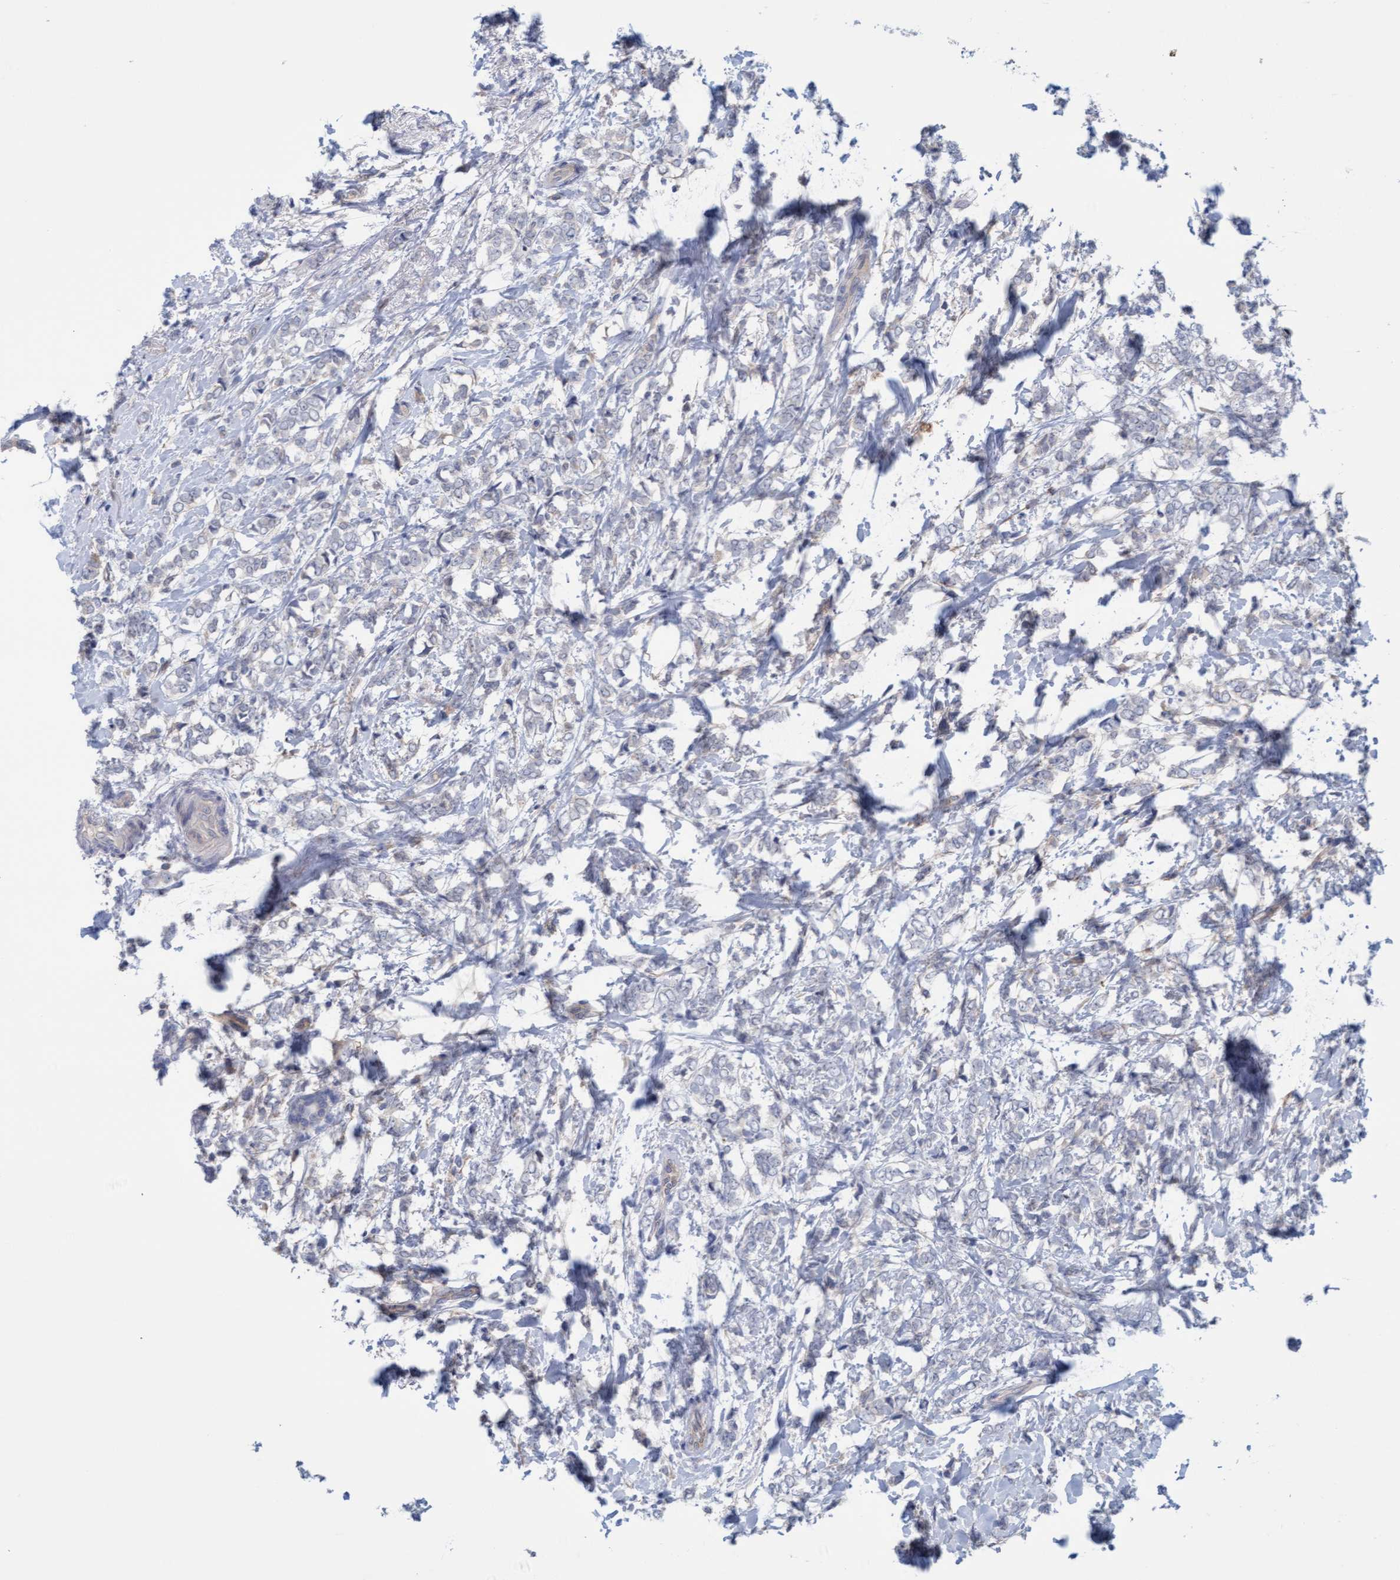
{"staining": {"intensity": "negative", "quantity": "none", "location": "none"}, "tissue": "breast cancer", "cell_type": "Tumor cells", "image_type": "cancer", "snomed": [{"axis": "morphology", "description": "Normal tissue, NOS"}, {"axis": "morphology", "description": "Lobular carcinoma"}, {"axis": "topography", "description": "Breast"}], "caption": "Tumor cells show no significant positivity in breast lobular carcinoma.", "gene": "STXBP1", "patient": {"sex": "female", "age": 47}}